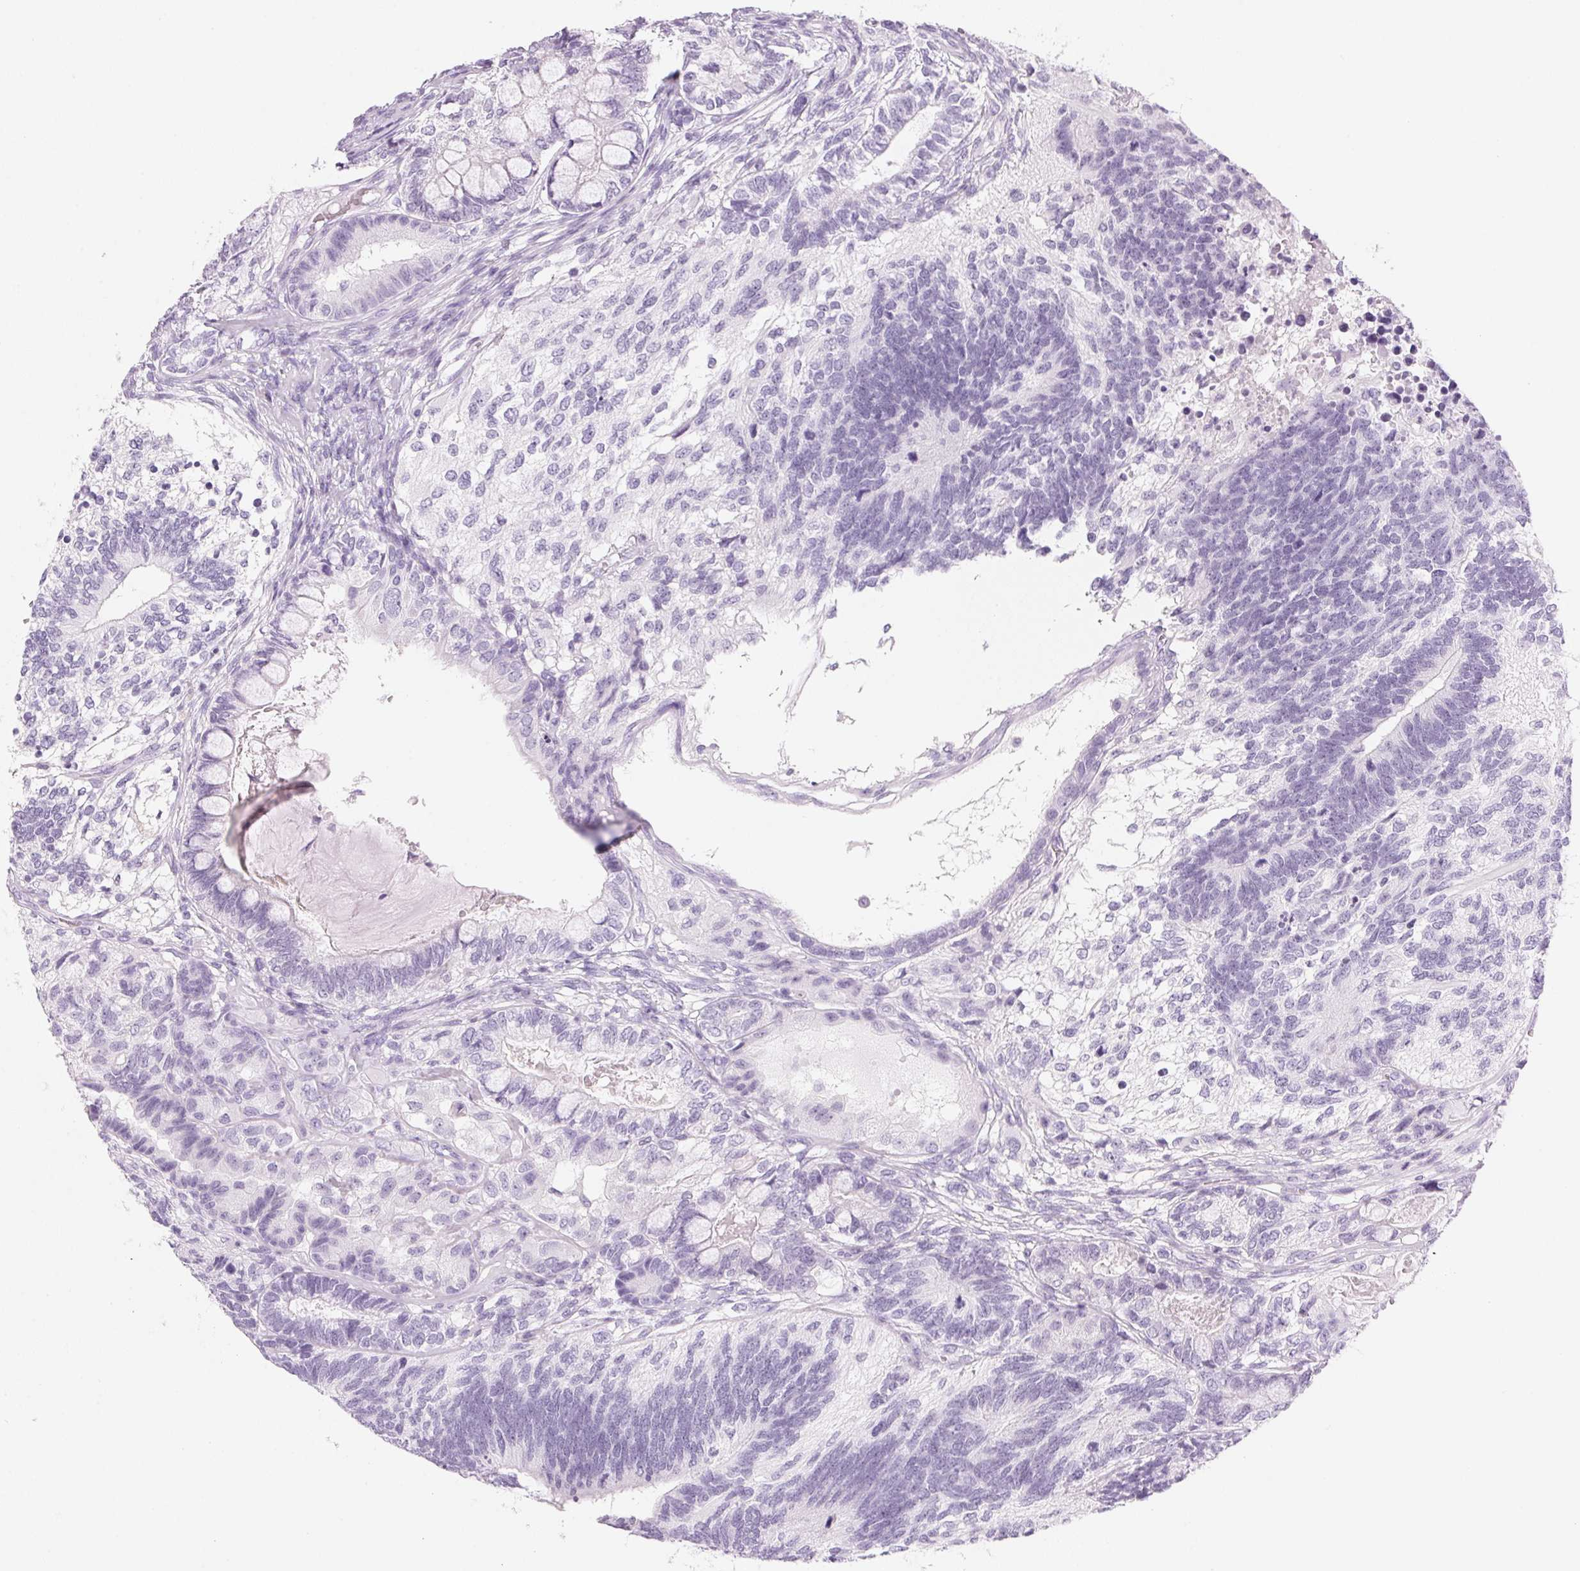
{"staining": {"intensity": "negative", "quantity": "none", "location": "none"}, "tissue": "testis cancer", "cell_type": "Tumor cells", "image_type": "cancer", "snomed": [{"axis": "morphology", "description": "Seminoma, NOS"}, {"axis": "morphology", "description": "Carcinoma, Embryonal, NOS"}, {"axis": "topography", "description": "Testis"}], "caption": "This is an immunohistochemistry (IHC) image of testis cancer (seminoma). There is no positivity in tumor cells.", "gene": "IGFBP1", "patient": {"sex": "male", "age": 41}}